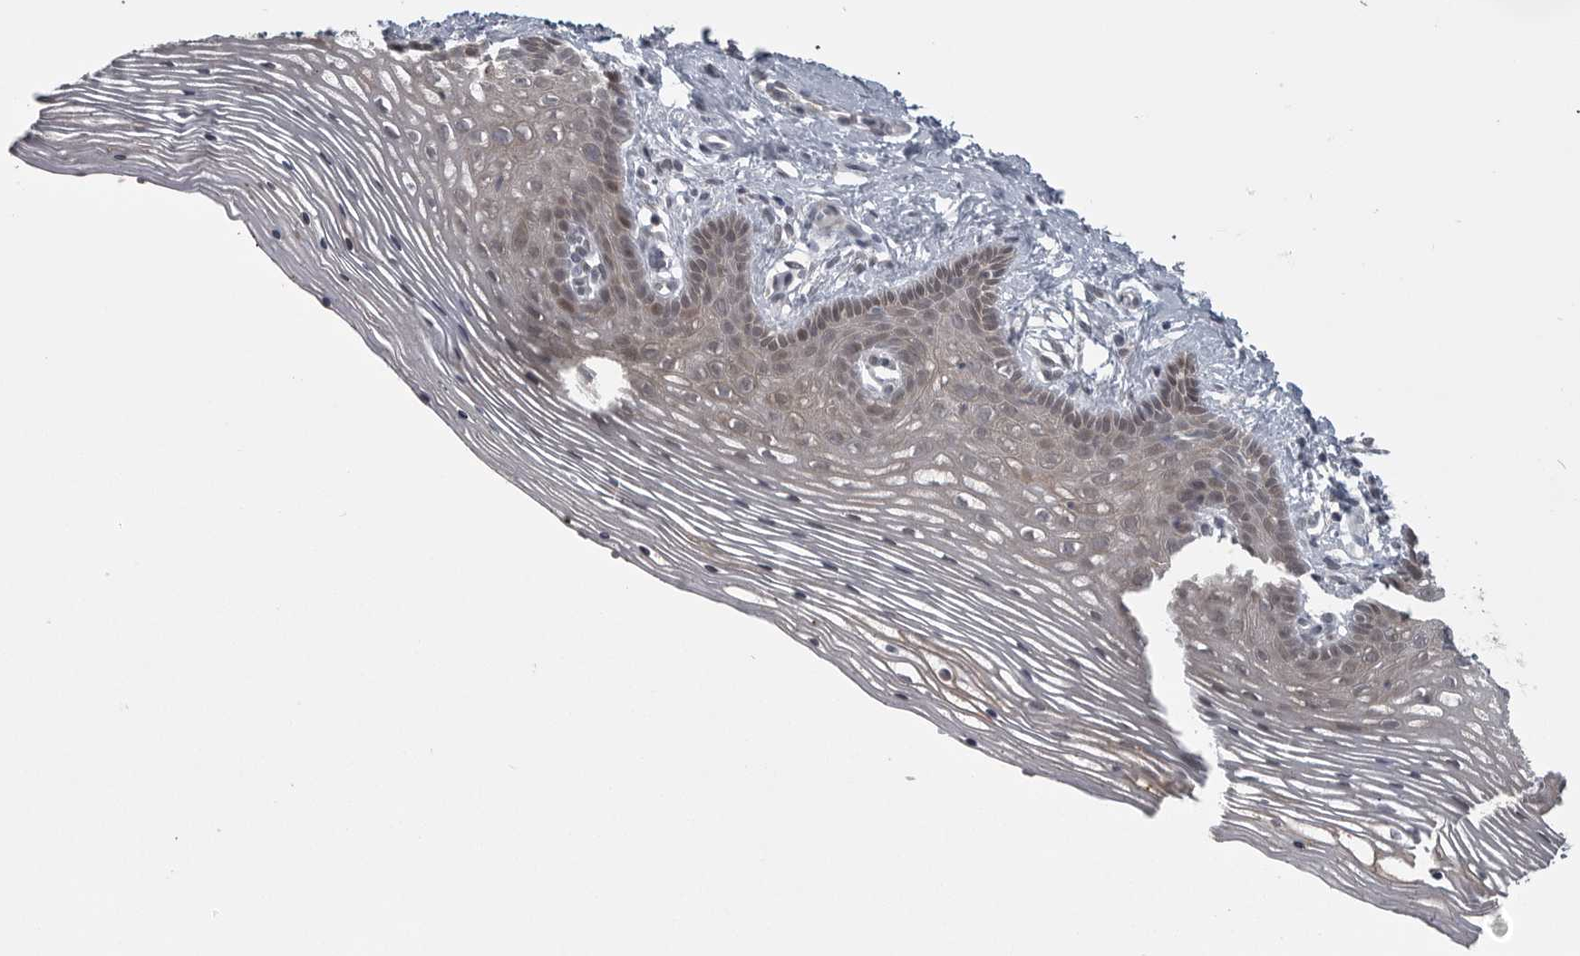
{"staining": {"intensity": "weak", "quantity": "<25%", "location": "cytoplasmic/membranous,nuclear"}, "tissue": "vagina", "cell_type": "Squamous epithelial cells", "image_type": "normal", "snomed": [{"axis": "morphology", "description": "Normal tissue, NOS"}, {"axis": "topography", "description": "Vagina"}], "caption": "The micrograph demonstrates no staining of squamous epithelial cells in unremarkable vagina. Brightfield microscopy of IHC stained with DAB (brown) and hematoxylin (blue), captured at high magnification.", "gene": "PPP1R9A", "patient": {"sex": "female", "age": 32}}